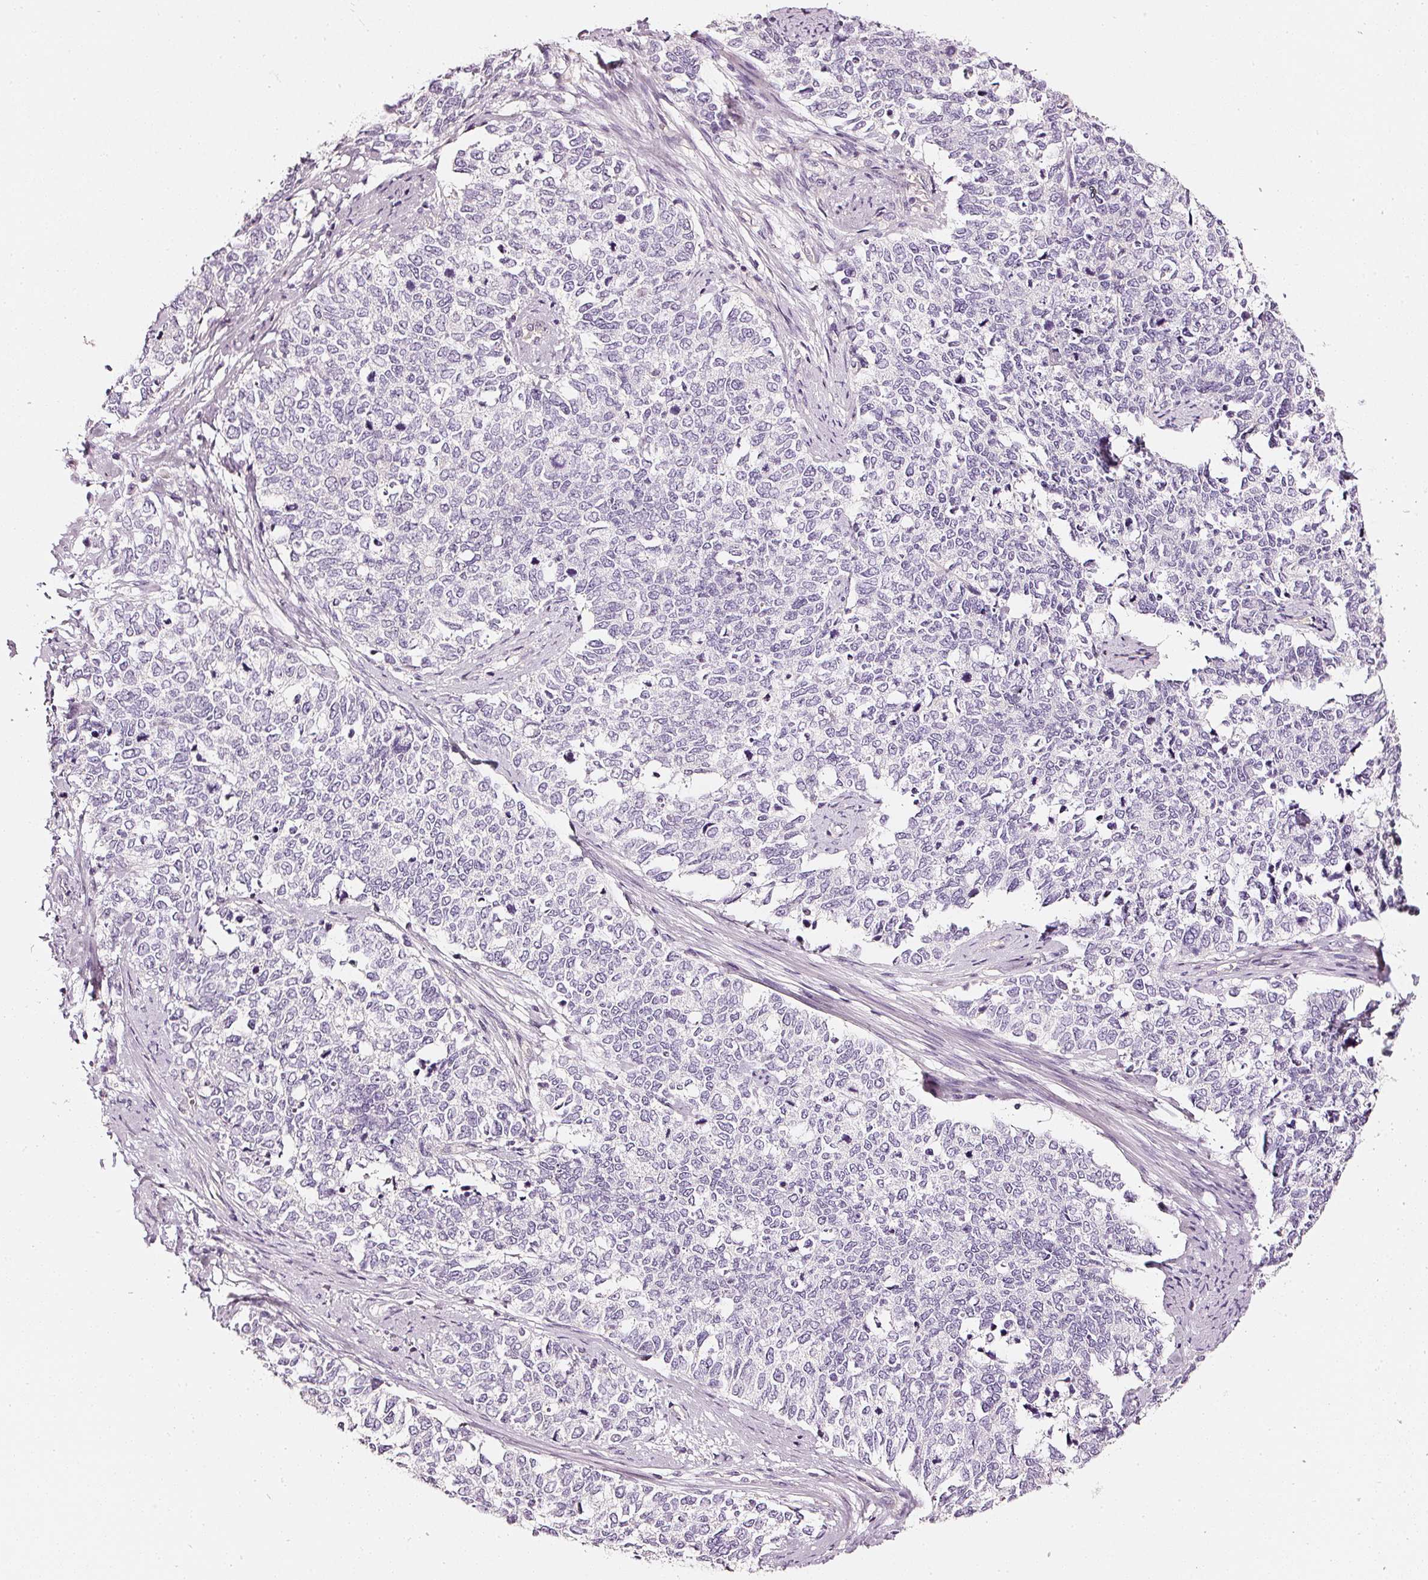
{"staining": {"intensity": "negative", "quantity": "none", "location": "none"}, "tissue": "cervical cancer", "cell_type": "Tumor cells", "image_type": "cancer", "snomed": [{"axis": "morphology", "description": "Squamous cell carcinoma, NOS"}, {"axis": "topography", "description": "Cervix"}], "caption": "Immunohistochemical staining of squamous cell carcinoma (cervical) shows no significant expression in tumor cells.", "gene": "CNP", "patient": {"sex": "female", "age": 63}}